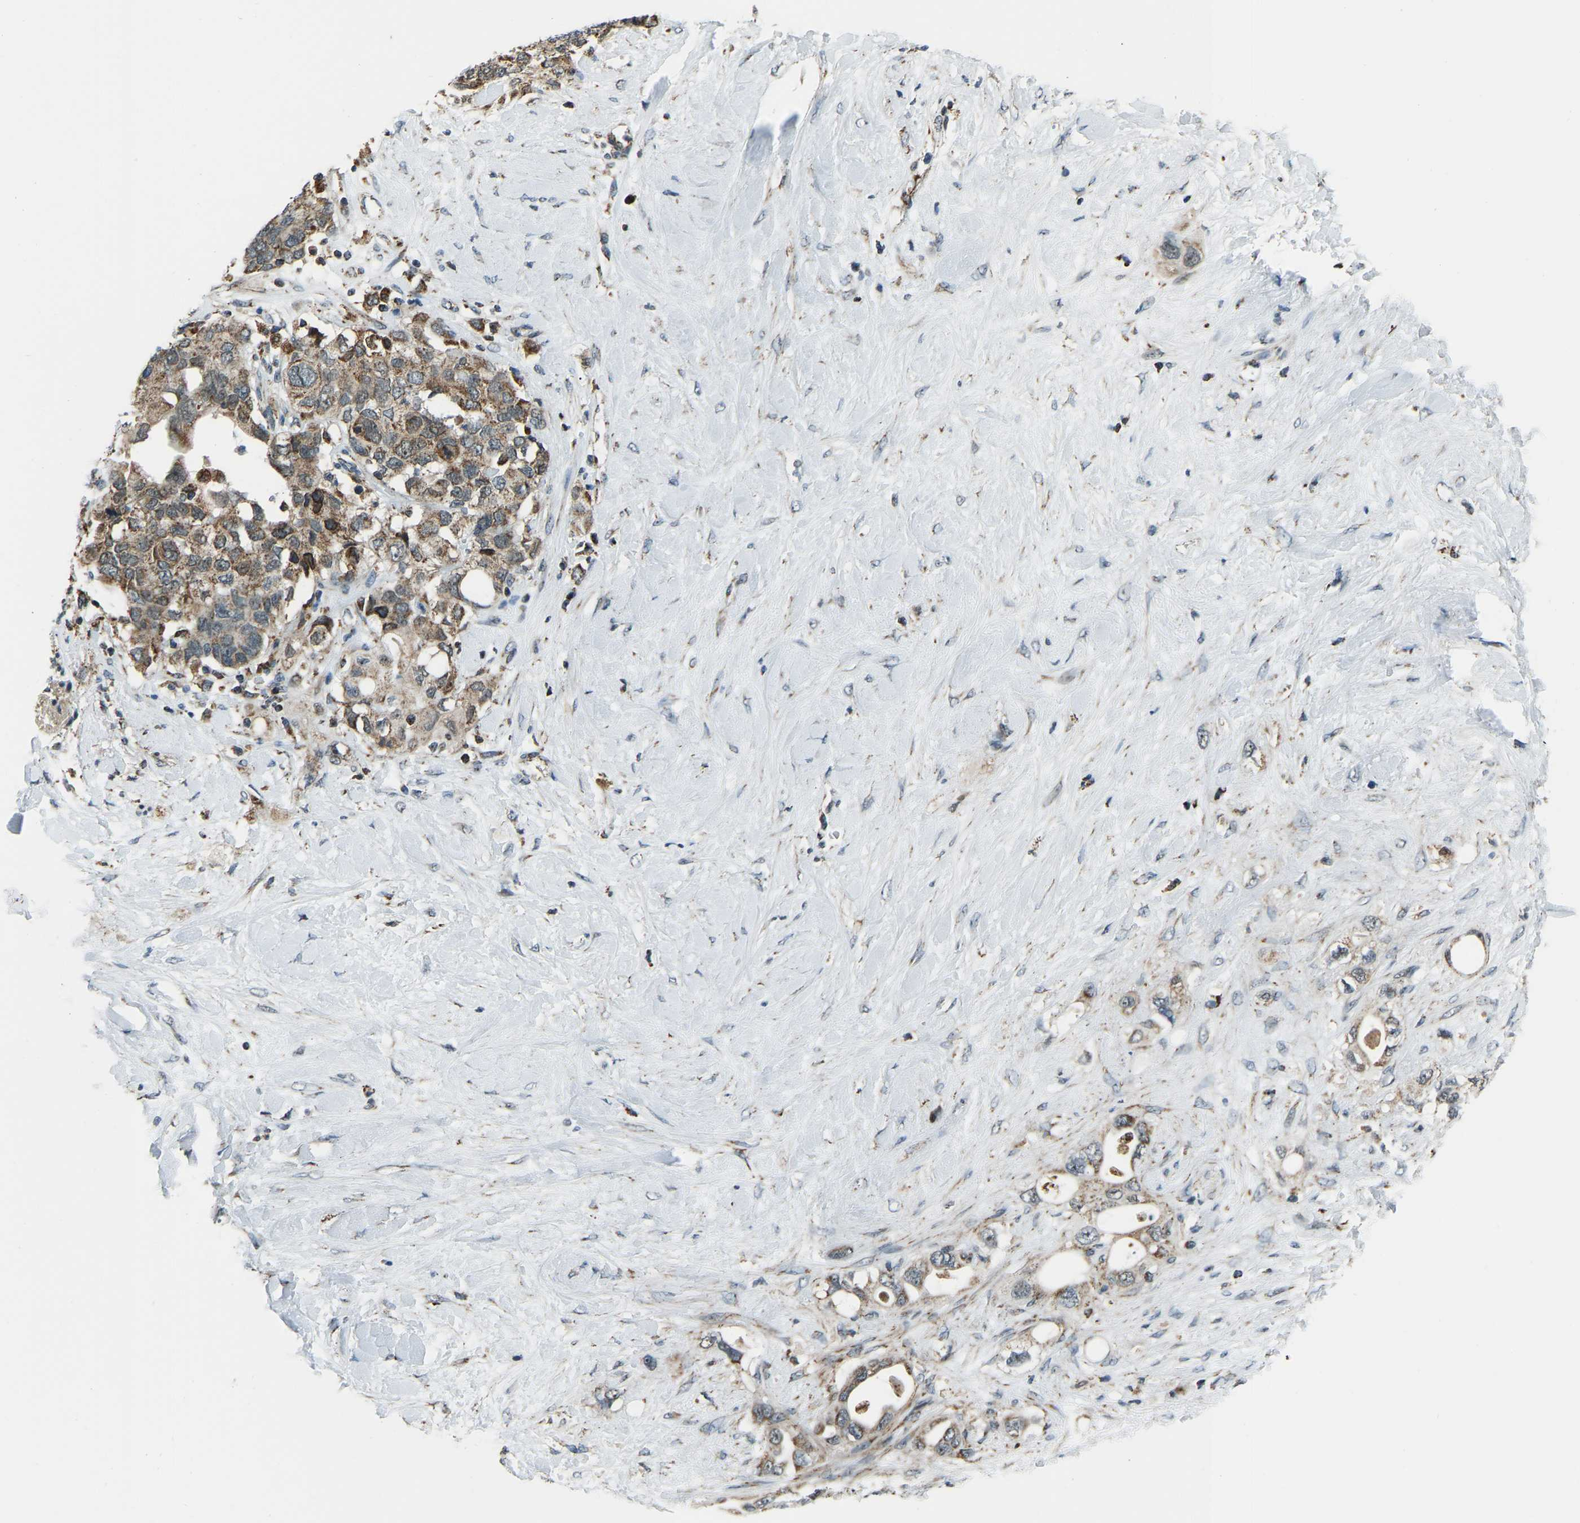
{"staining": {"intensity": "moderate", "quantity": ">75%", "location": "cytoplasmic/membranous"}, "tissue": "pancreatic cancer", "cell_type": "Tumor cells", "image_type": "cancer", "snomed": [{"axis": "morphology", "description": "Adenocarcinoma, NOS"}, {"axis": "topography", "description": "Pancreas"}], "caption": "Human adenocarcinoma (pancreatic) stained with a protein marker reveals moderate staining in tumor cells.", "gene": "RBM33", "patient": {"sex": "female", "age": 56}}